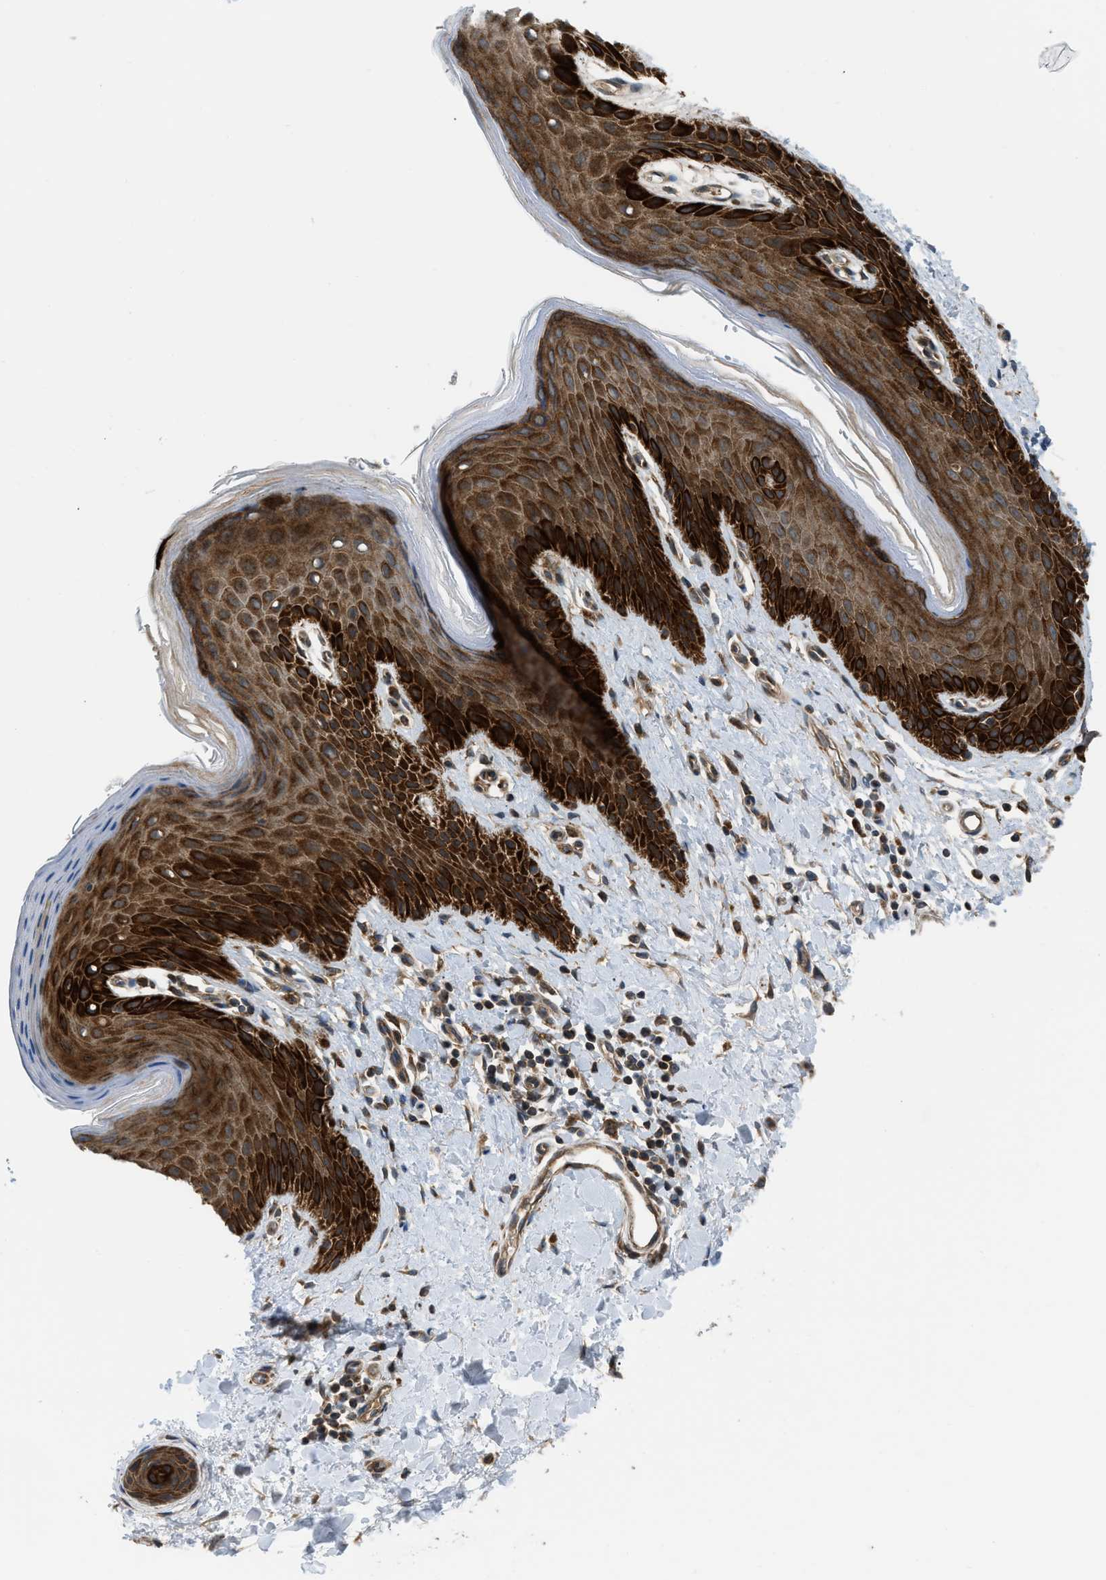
{"staining": {"intensity": "strong", "quantity": ">75%", "location": "cytoplasmic/membranous"}, "tissue": "skin", "cell_type": "Epidermal cells", "image_type": "normal", "snomed": [{"axis": "morphology", "description": "Normal tissue, NOS"}, {"axis": "topography", "description": "Anal"}], "caption": "A high amount of strong cytoplasmic/membranous positivity is seen in about >75% of epidermal cells in unremarkable skin. (Stains: DAB (3,3'-diaminobenzidine) in brown, nuclei in blue, Microscopy: brightfield microscopy at high magnification).", "gene": "SESN2", "patient": {"sex": "male", "age": 44}}